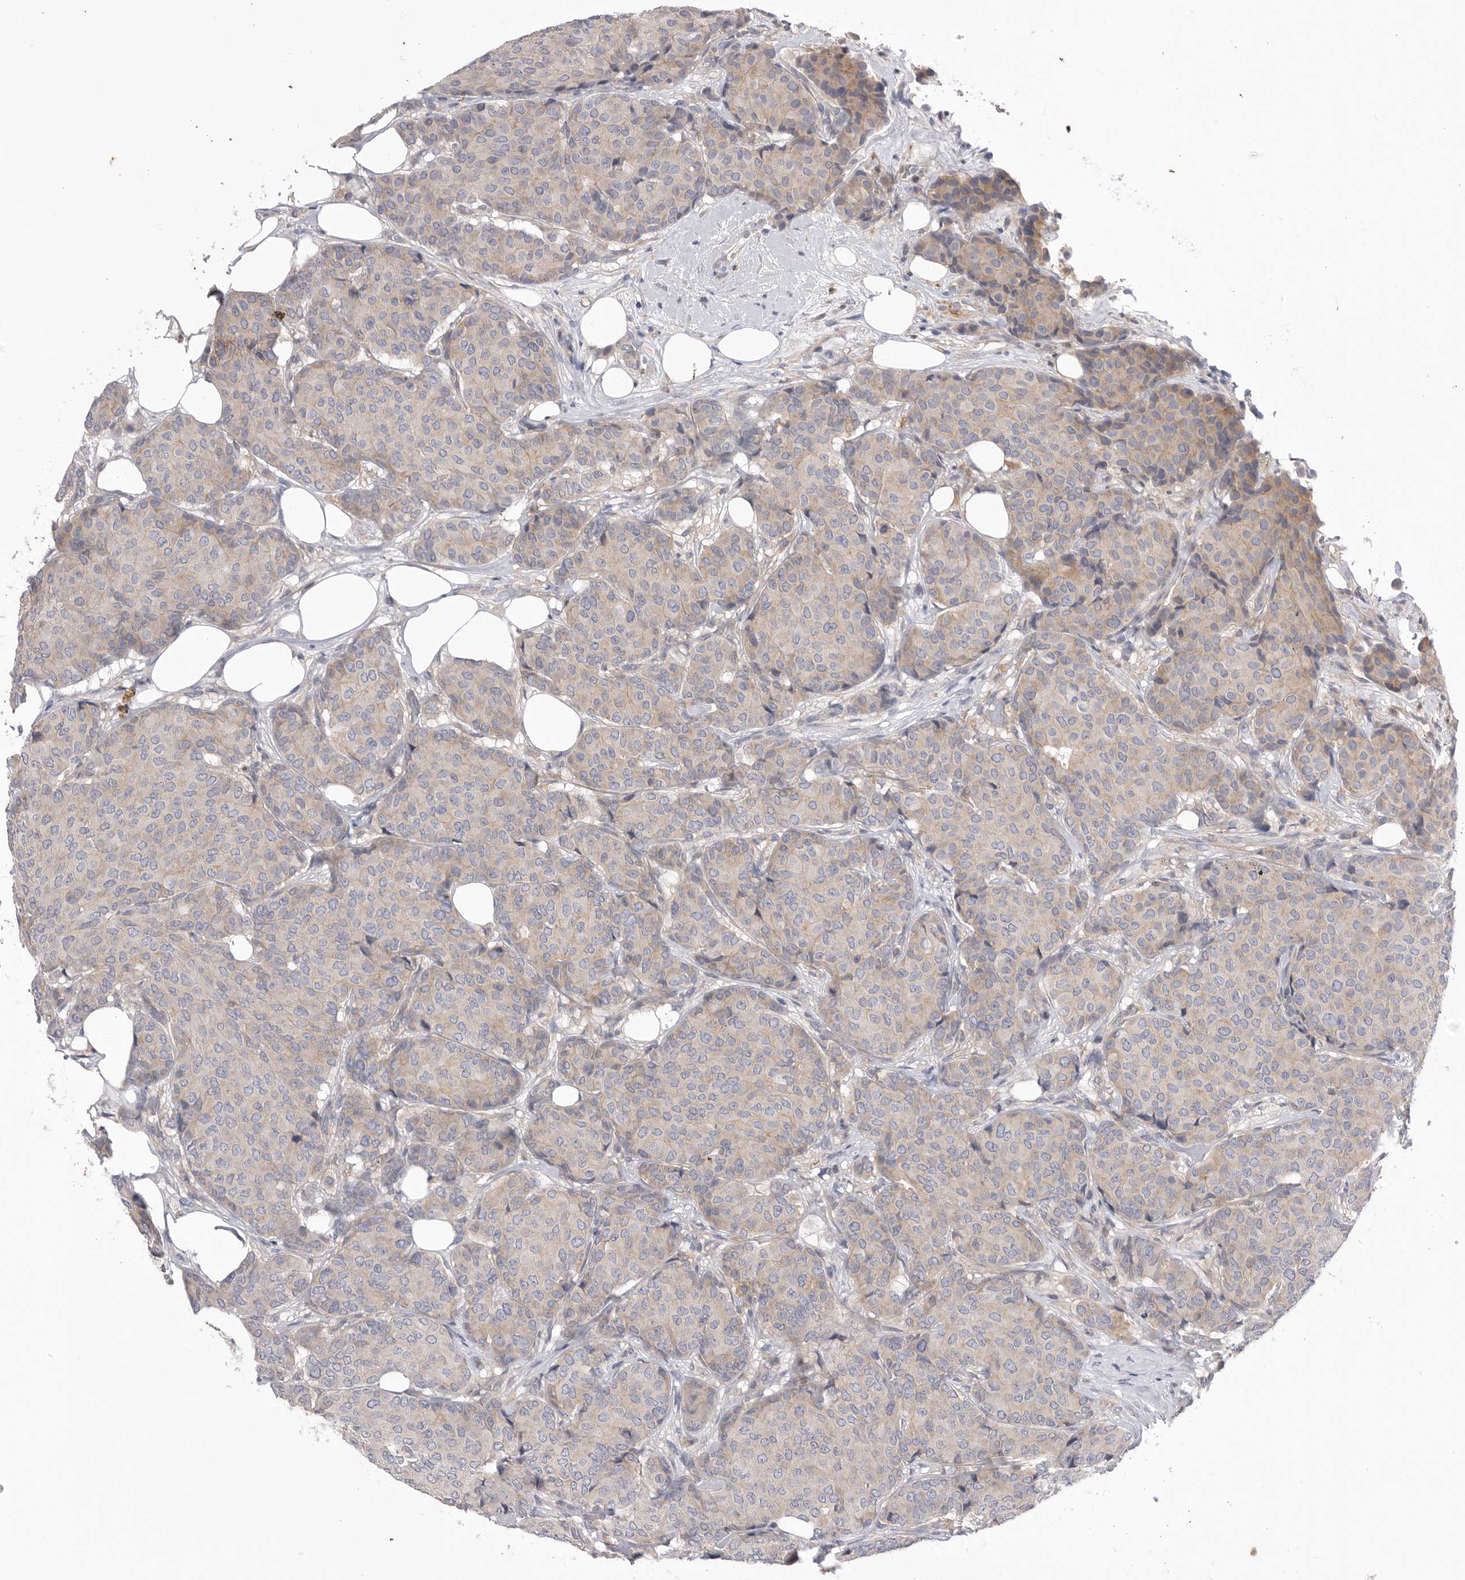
{"staining": {"intensity": "weak", "quantity": "25%-75%", "location": "cytoplasmic/membranous"}, "tissue": "breast cancer", "cell_type": "Tumor cells", "image_type": "cancer", "snomed": [{"axis": "morphology", "description": "Duct carcinoma"}, {"axis": "topography", "description": "Breast"}], "caption": "Human intraductal carcinoma (breast) stained for a protein (brown) reveals weak cytoplasmic/membranous positive staining in approximately 25%-75% of tumor cells.", "gene": "VAC14", "patient": {"sex": "female", "age": 75}}